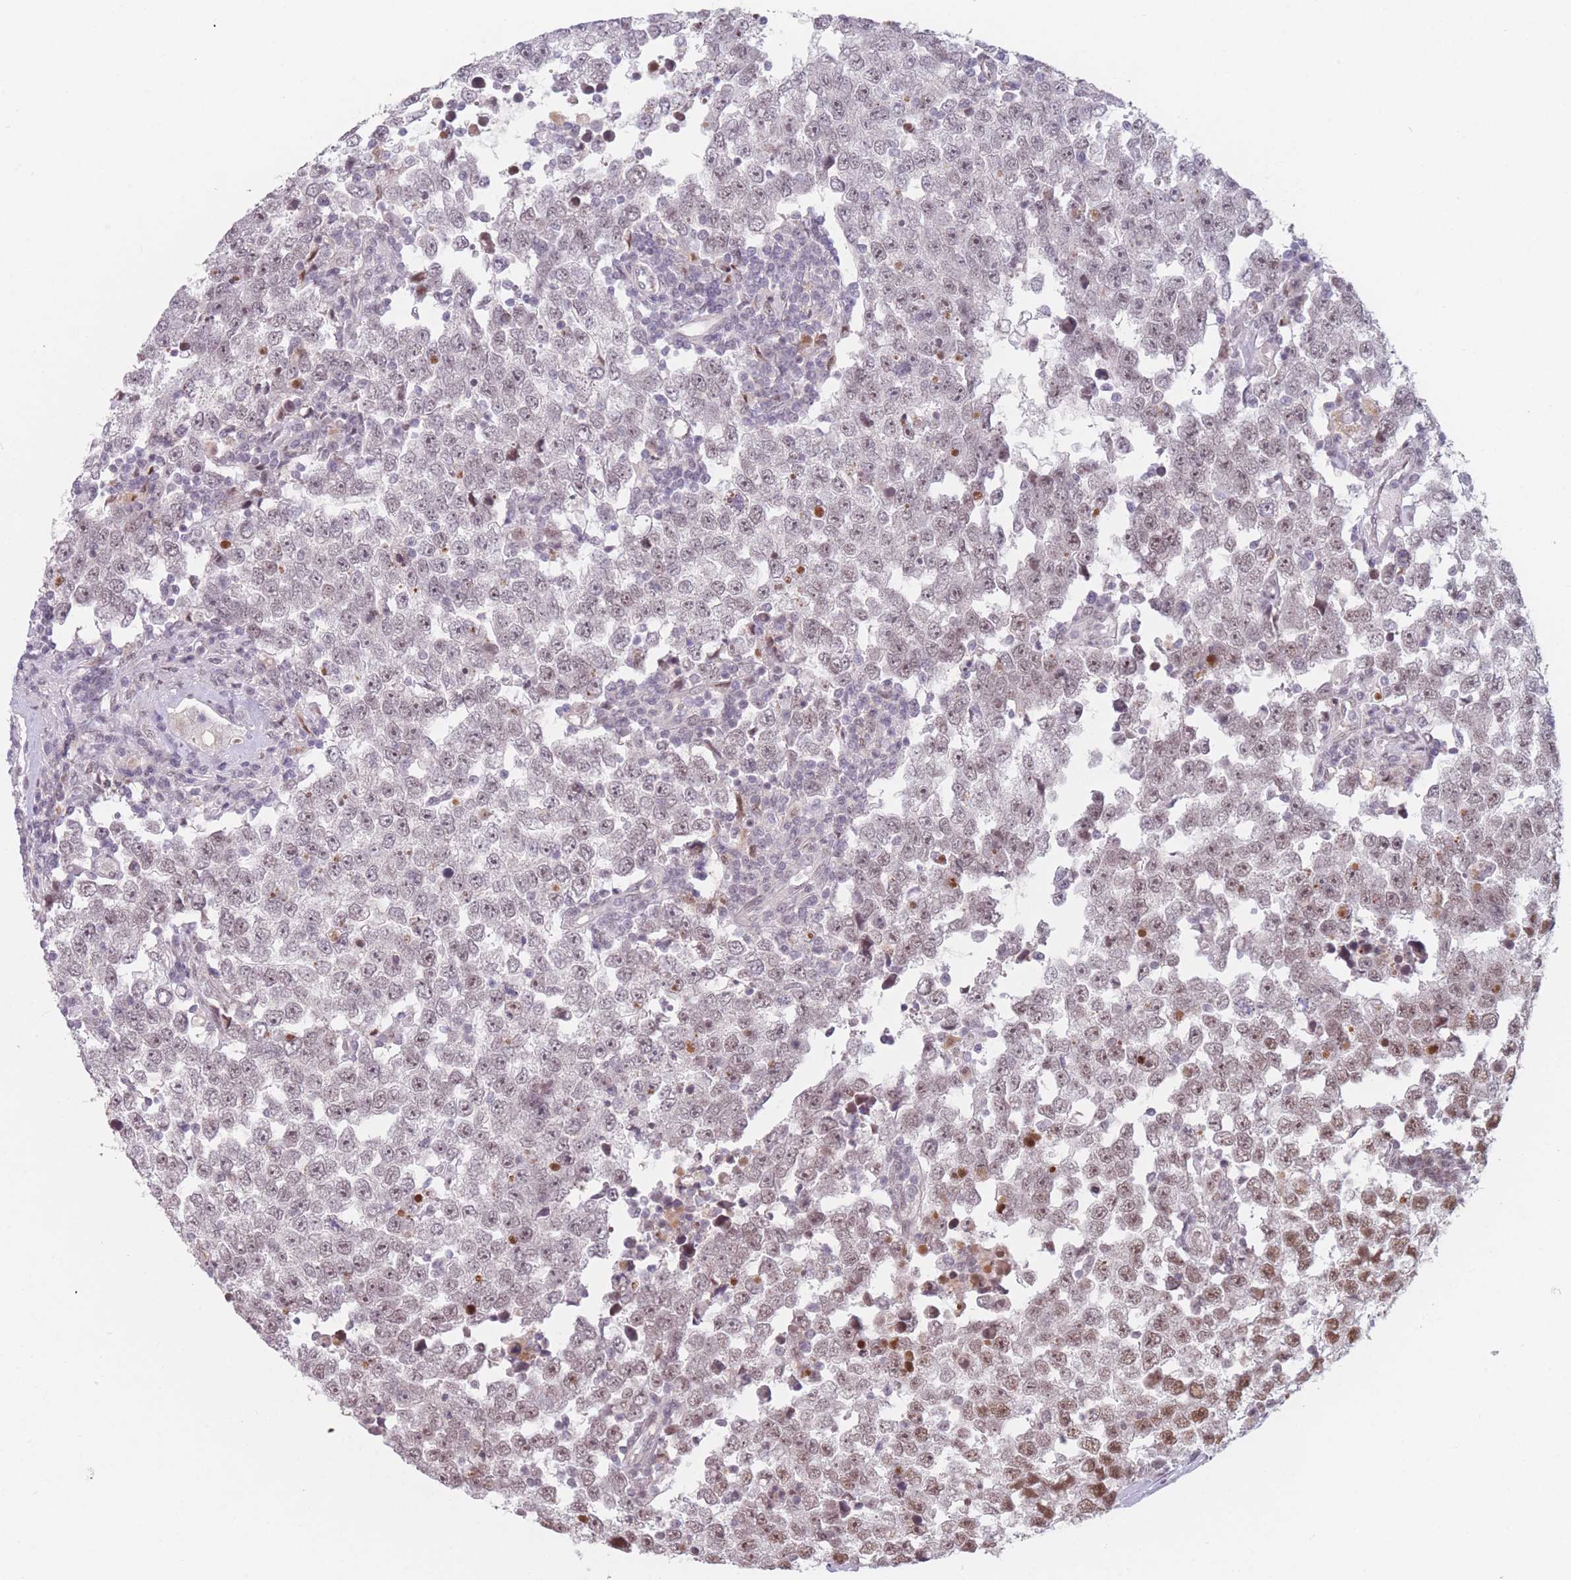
{"staining": {"intensity": "weak", "quantity": ">75%", "location": "nuclear"}, "tissue": "testis cancer", "cell_type": "Tumor cells", "image_type": "cancer", "snomed": [{"axis": "morphology", "description": "Seminoma, NOS"}, {"axis": "morphology", "description": "Carcinoma, Embryonal, NOS"}, {"axis": "topography", "description": "Testis"}], "caption": "Testis cancer tissue demonstrates weak nuclear staining in approximately >75% of tumor cells (brown staining indicates protein expression, while blue staining denotes nuclei).", "gene": "SUPT6H", "patient": {"sex": "male", "age": 28}}